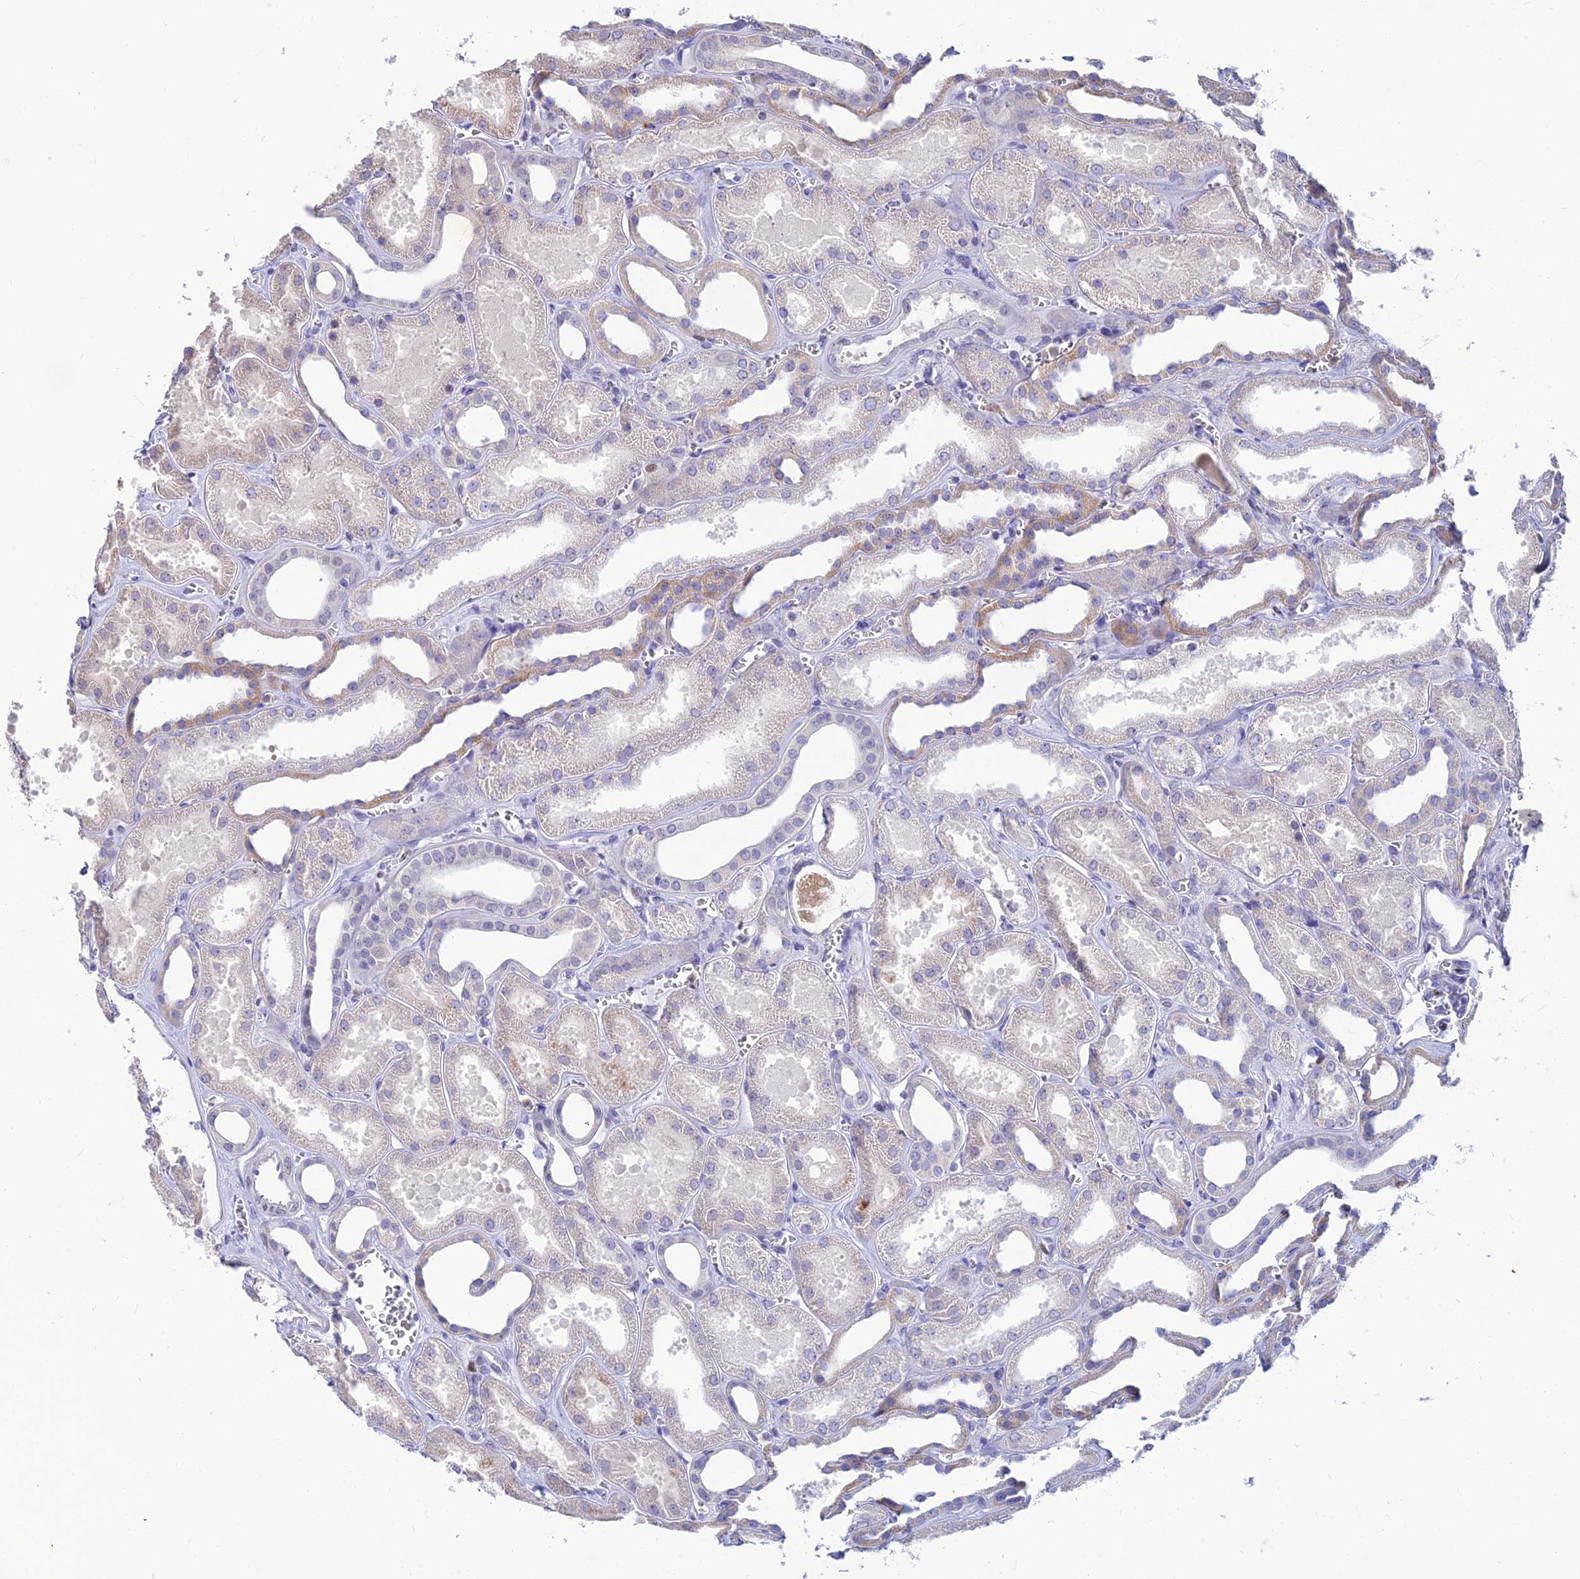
{"staining": {"intensity": "moderate", "quantity": "<25%", "location": "nuclear"}, "tissue": "kidney", "cell_type": "Cells in glomeruli", "image_type": "normal", "snomed": [{"axis": "morphology", "description": "Normal tissue, NOS"}, {"axis": "morphology", "description": "Adenocarcinoma, NOS"}, {"axis": "topography", "description": "Kidney"}], "caption": "Protein analysis of benign kidney shows moderate nuclear expression in approximately <25% of cells in glomeruli.", "gene": "GOLGA6A", "patient": {"sex": "female", "age": 68}}